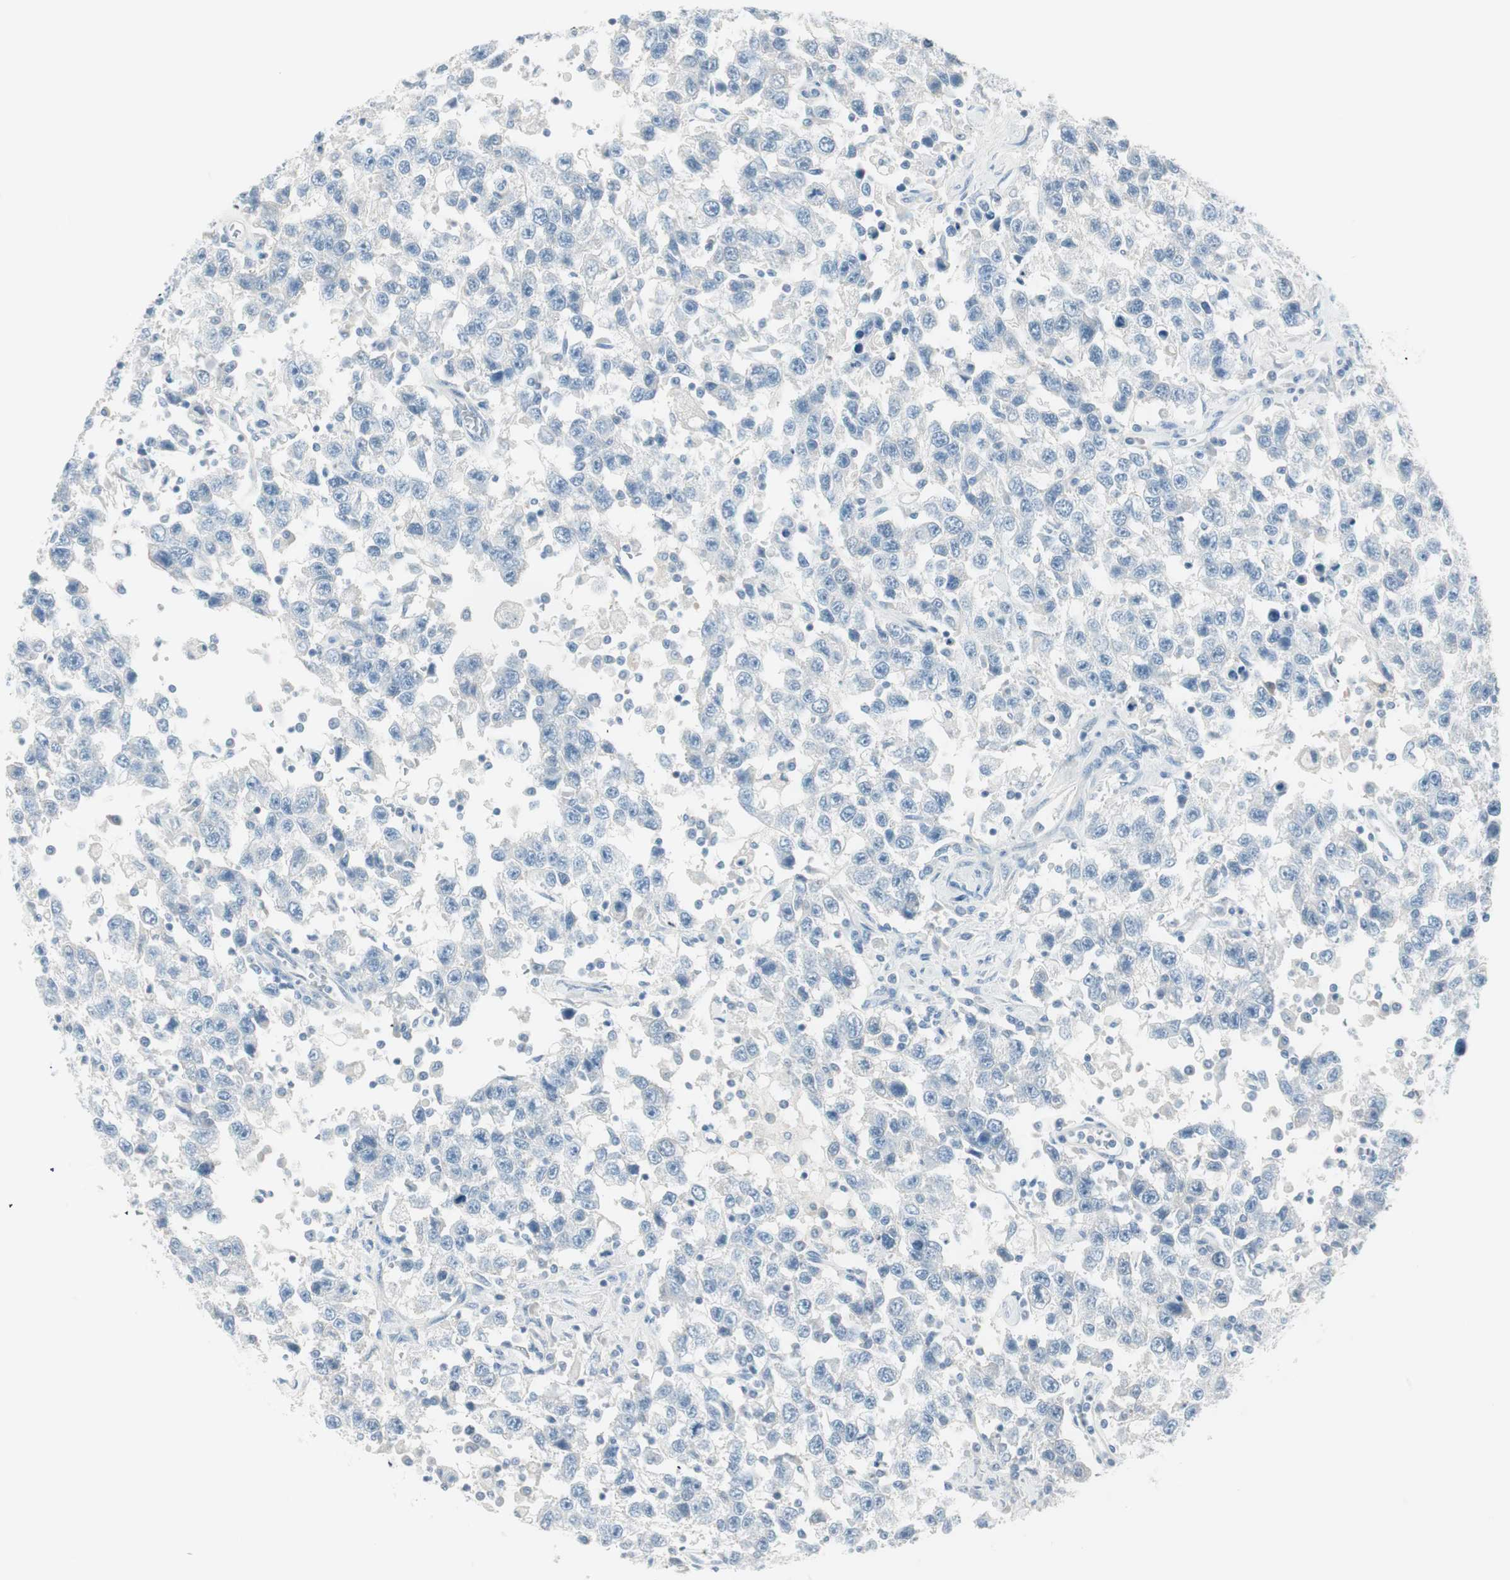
{"staining": {"intensity": "negative", "quantity": "none", "location": "none"}, "tissue": "testis cancer", "cell_type": "Tumor cells", "image_type": "cancer", "snomed": [{"axis": "morphology", "description": "Seminoma, NOS"}, {"axis": "topography", "description": "Testis"}], "caption": "Protein analysis of testis seminoma demonstrates no significant positivity in tumor cells.", "gene": "ITLN2", "patient": {"sex": "male", "age": 41}}